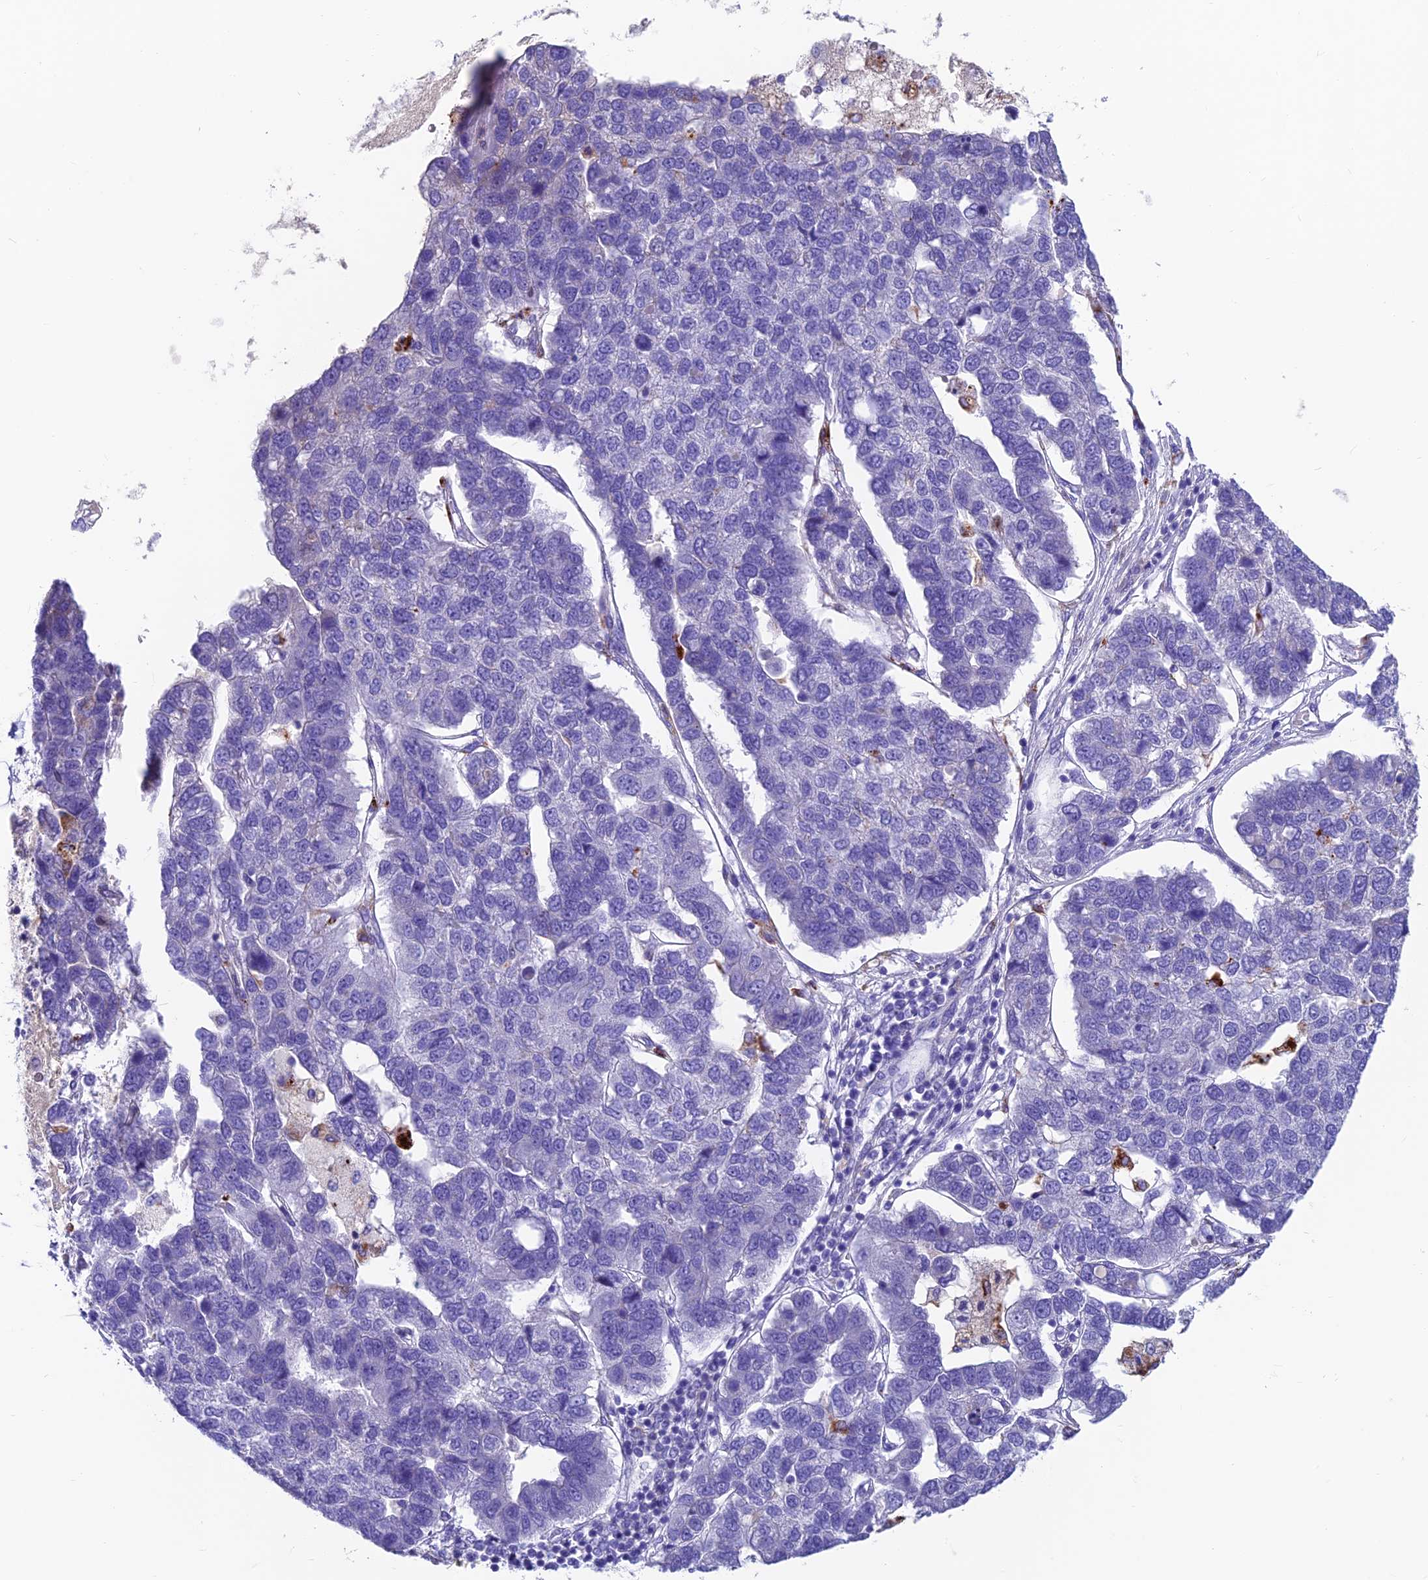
{"staining": {"intensity": "negative", "quantity": "none", "location": "none"}, "tissue": "pancreatic cancer", "cell_type": "Tumor cells", "image_type": "cancer", "snomed": [{"axis": "morphology", "description": "Adenocarcinoma, NOS"}, {"axis": "topography", "description": "Pancreas"}], "caption": "A photomicrograph of pancreatic adenocarcinoma stained for a protein demonstrates no brown staining in tumor cells.", "gene": "GNG11", "patient": {"sex": "female", "age": 61}}